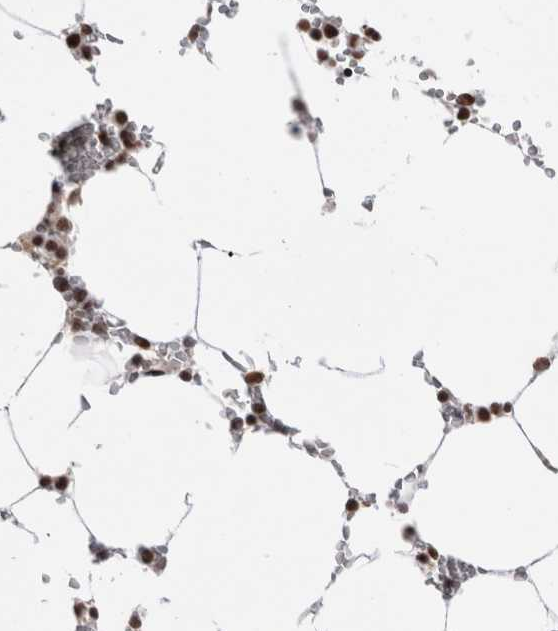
{"staining": {"intensity": "strong", "quantity": ">75%", "location": "nuclear"}, "tissue": "bone marrow", "cell_type": "Hematopoietic cells", "image_type": "normal", "snomed": [{"axis": "morphology", "description": "Normal tissue, NOS"}, {"axis": "topography", "description": "Bone marrow"}], "caption": "A histopathology image showing strong nuclear expression in approximately >75% of hematopoietic cells in benign bone marrow, as visualized by brown immunohistochemical staining.", "gene": "SMC1A", "patient": {"sex": "male", "age": 70}}